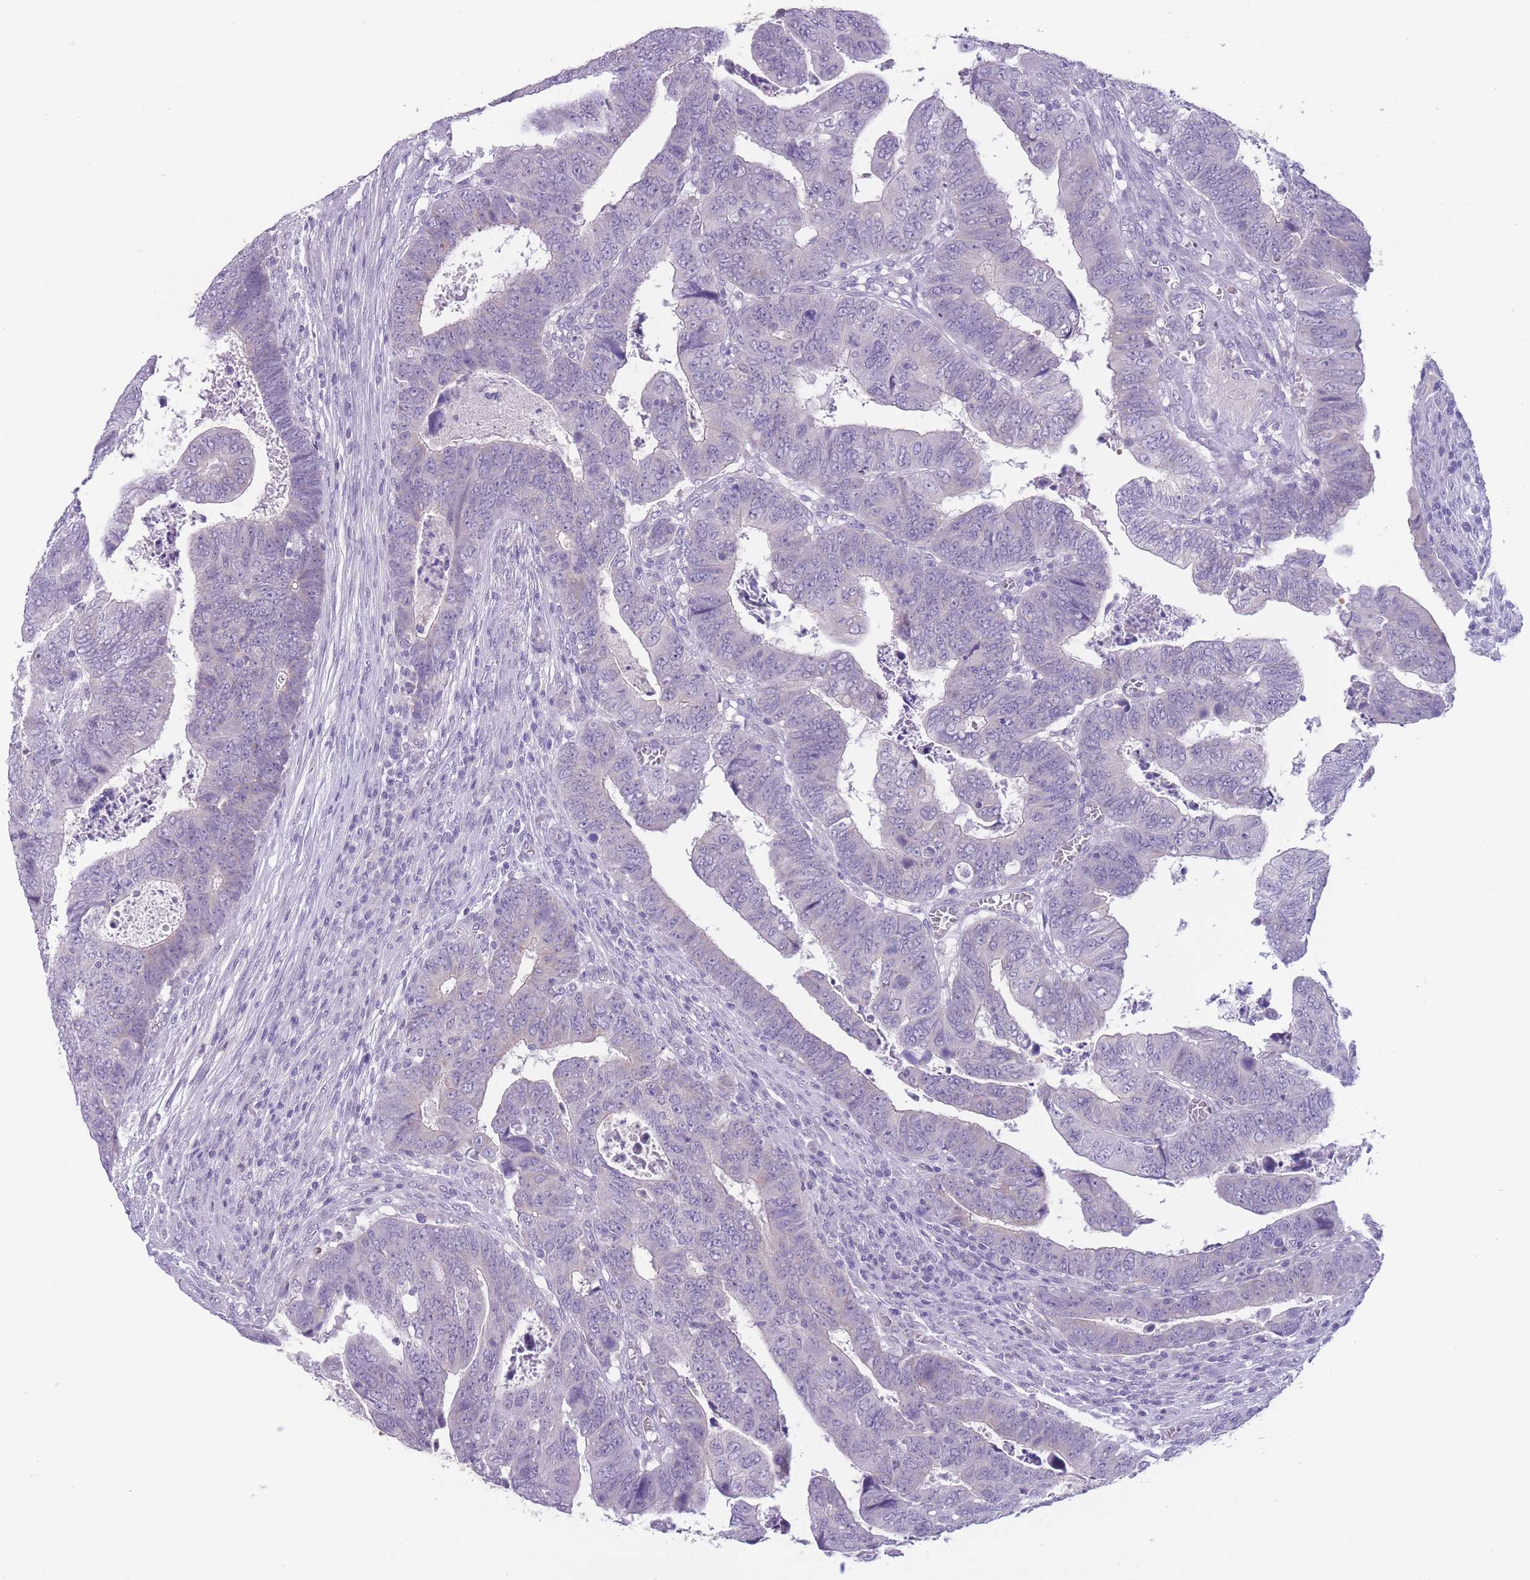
{"staining": {"intensity": "negative", "quantity": "none", "location": "none"}, "tissue": "colorectal cancer", "cell_type": "Tumor cells", "image_type": "cancer", "snomed": [{"axis": "morphology", "description": "Normal tissue, NOS"}, {"axis": "morphology", "description": "Adenocarcinoma, NOS"}, {"axis": "topography", "description": "Rectum"}], "caption": "This is an immunohistochemistry histopathology image of human colorectal cancer. There is no staining in tumor cells.", "gene": "DCANP1", "patient": {"sex": "female", "age": 65}}